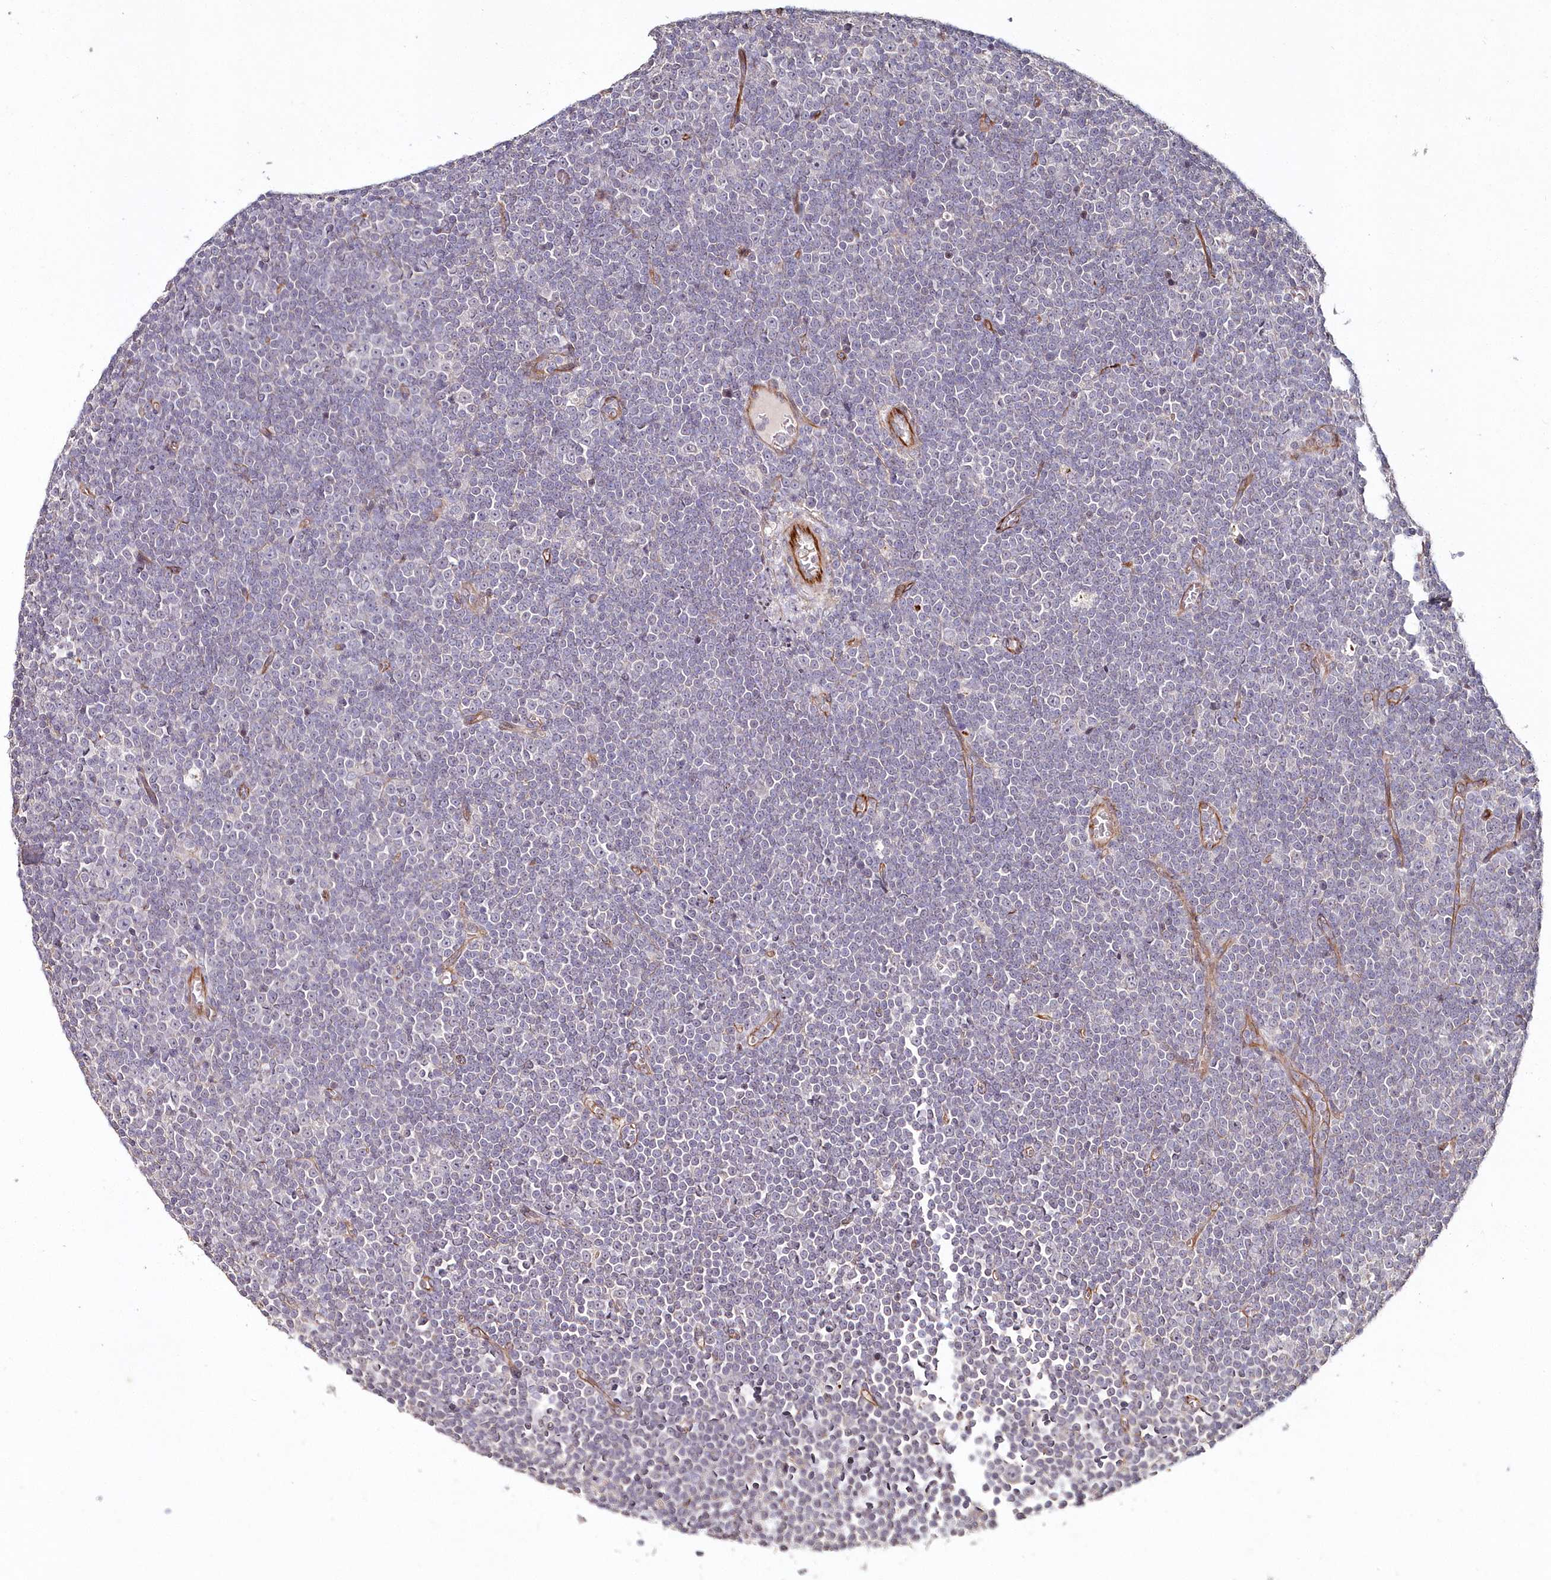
{"staining": {"intensity": "negative", "quantity": "none", "location": "none"}, "tissue": "lymphoma", "cell_type": "Tumor cells", "image_type": "cancer", "snomed": [{"axis": "morphology", "description": "Malignant lymphoma, non-Hodgkin's type, Low grade"}, {"axis": "topography", "description": "Lymph node"}], "caption": "High power microscopy photomicrograph of an immunohistochemistry (IHC) micrograph of low-grade malignant lymphoma, non-Hodgkin's type, revealing no significant staining in tumor cells. (DAB (3,3'-diaminobenzidine) immunohistochemistry (IHC), high magnification).", "gene": "HYCC2", "patient": {"sex": "female", "age": 67}}